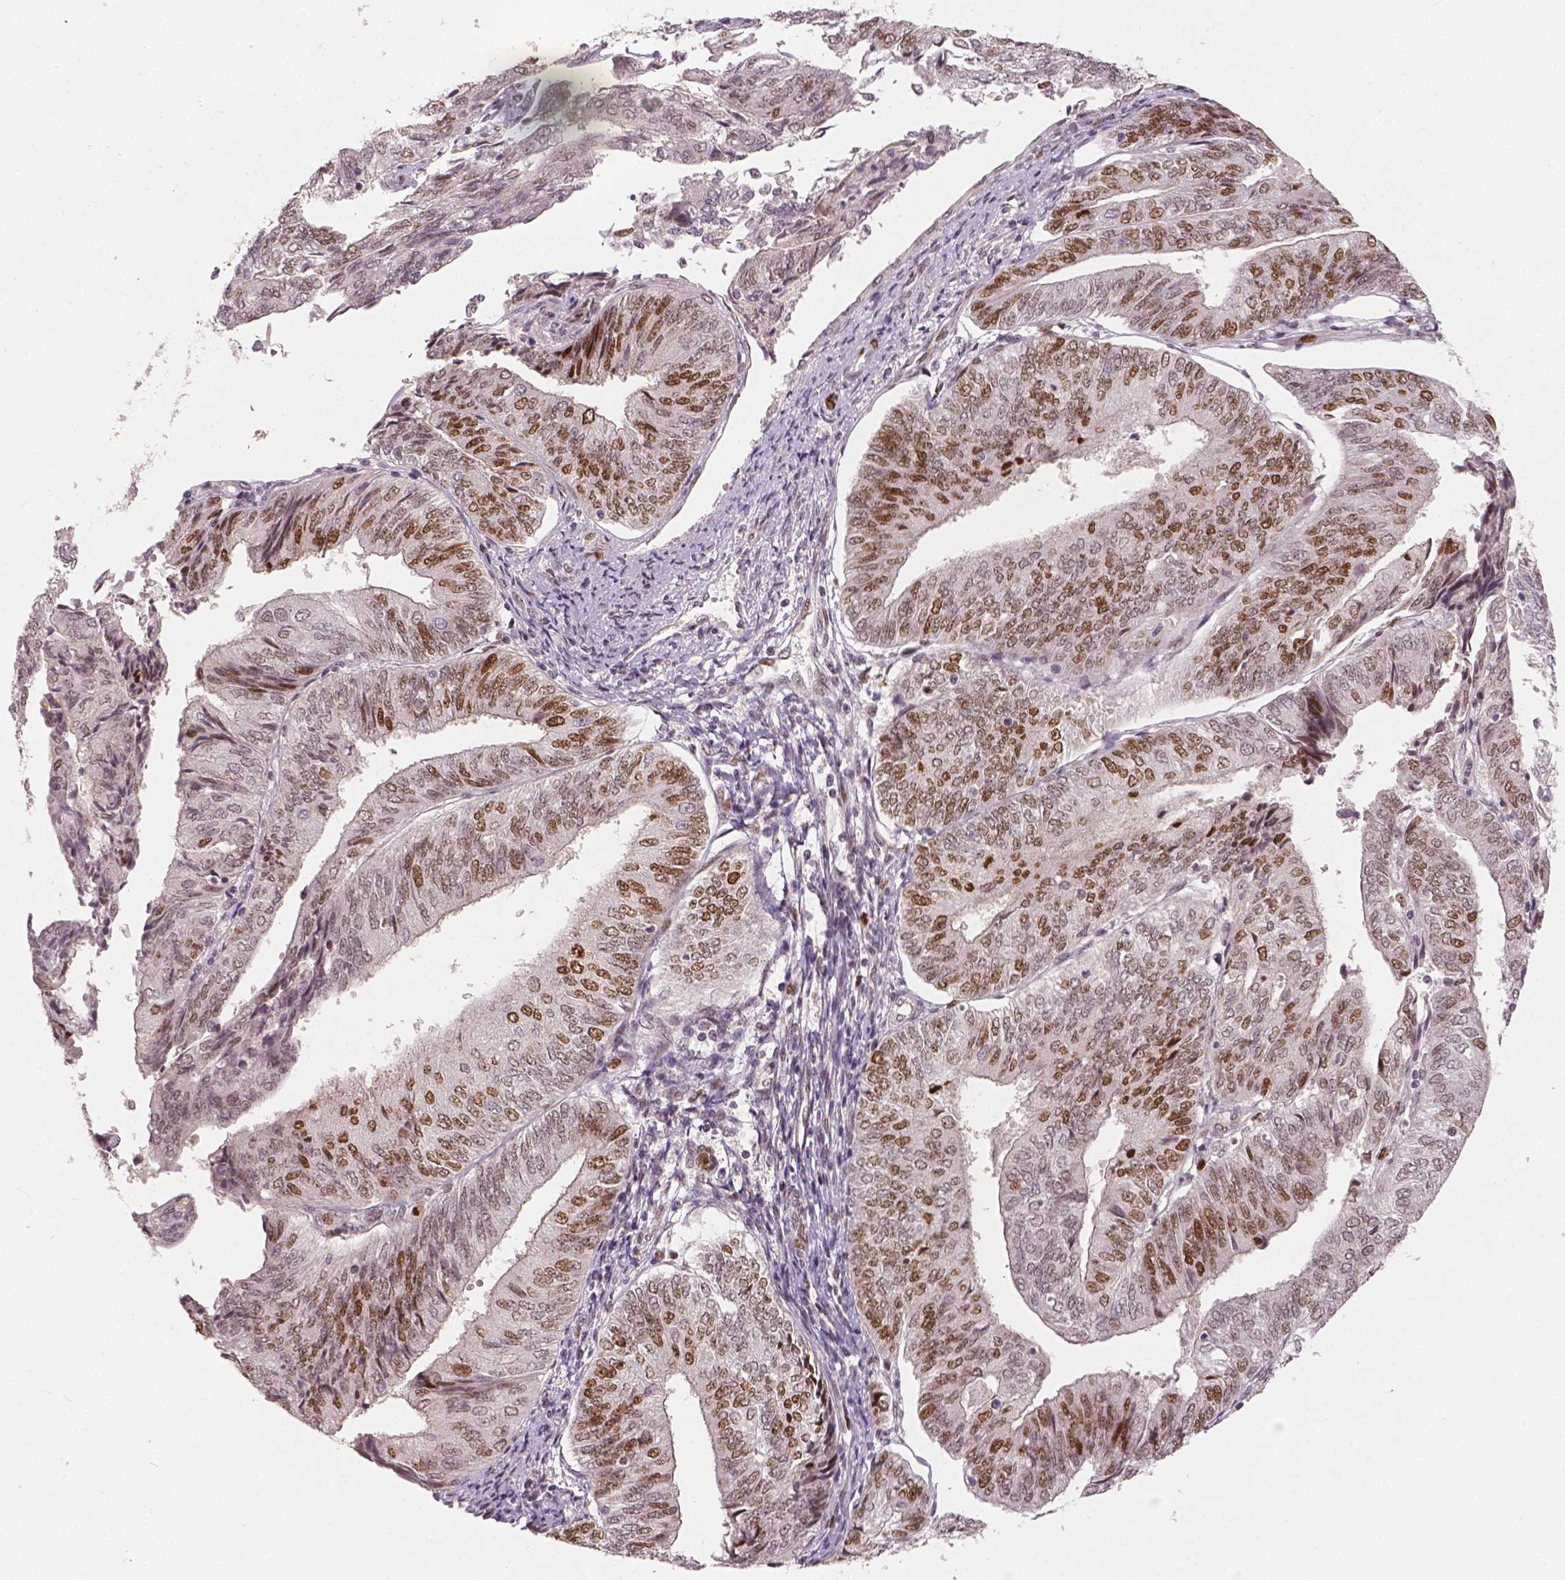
{"staining": {"intensity": "moderate", "quantity": "25%-75%", "location": "nuclear"}, "tissue": "endometrial cancer", "cell_type": "Tumor cells", "image_type": "cancer", "snomed": [{"axis": "morphology", "description": "Adenocarcinoma, NOS"}, {"axis": "topography", "description": "Endometrium"}], "caption": "Endometrial adenocarcinoma stained with a brown dye shows moderate nuclear positive expression in approximately 25%-75% of tumor cells.", "gene": "NSD2", "patient": {"sex": "female", "age": 58}}